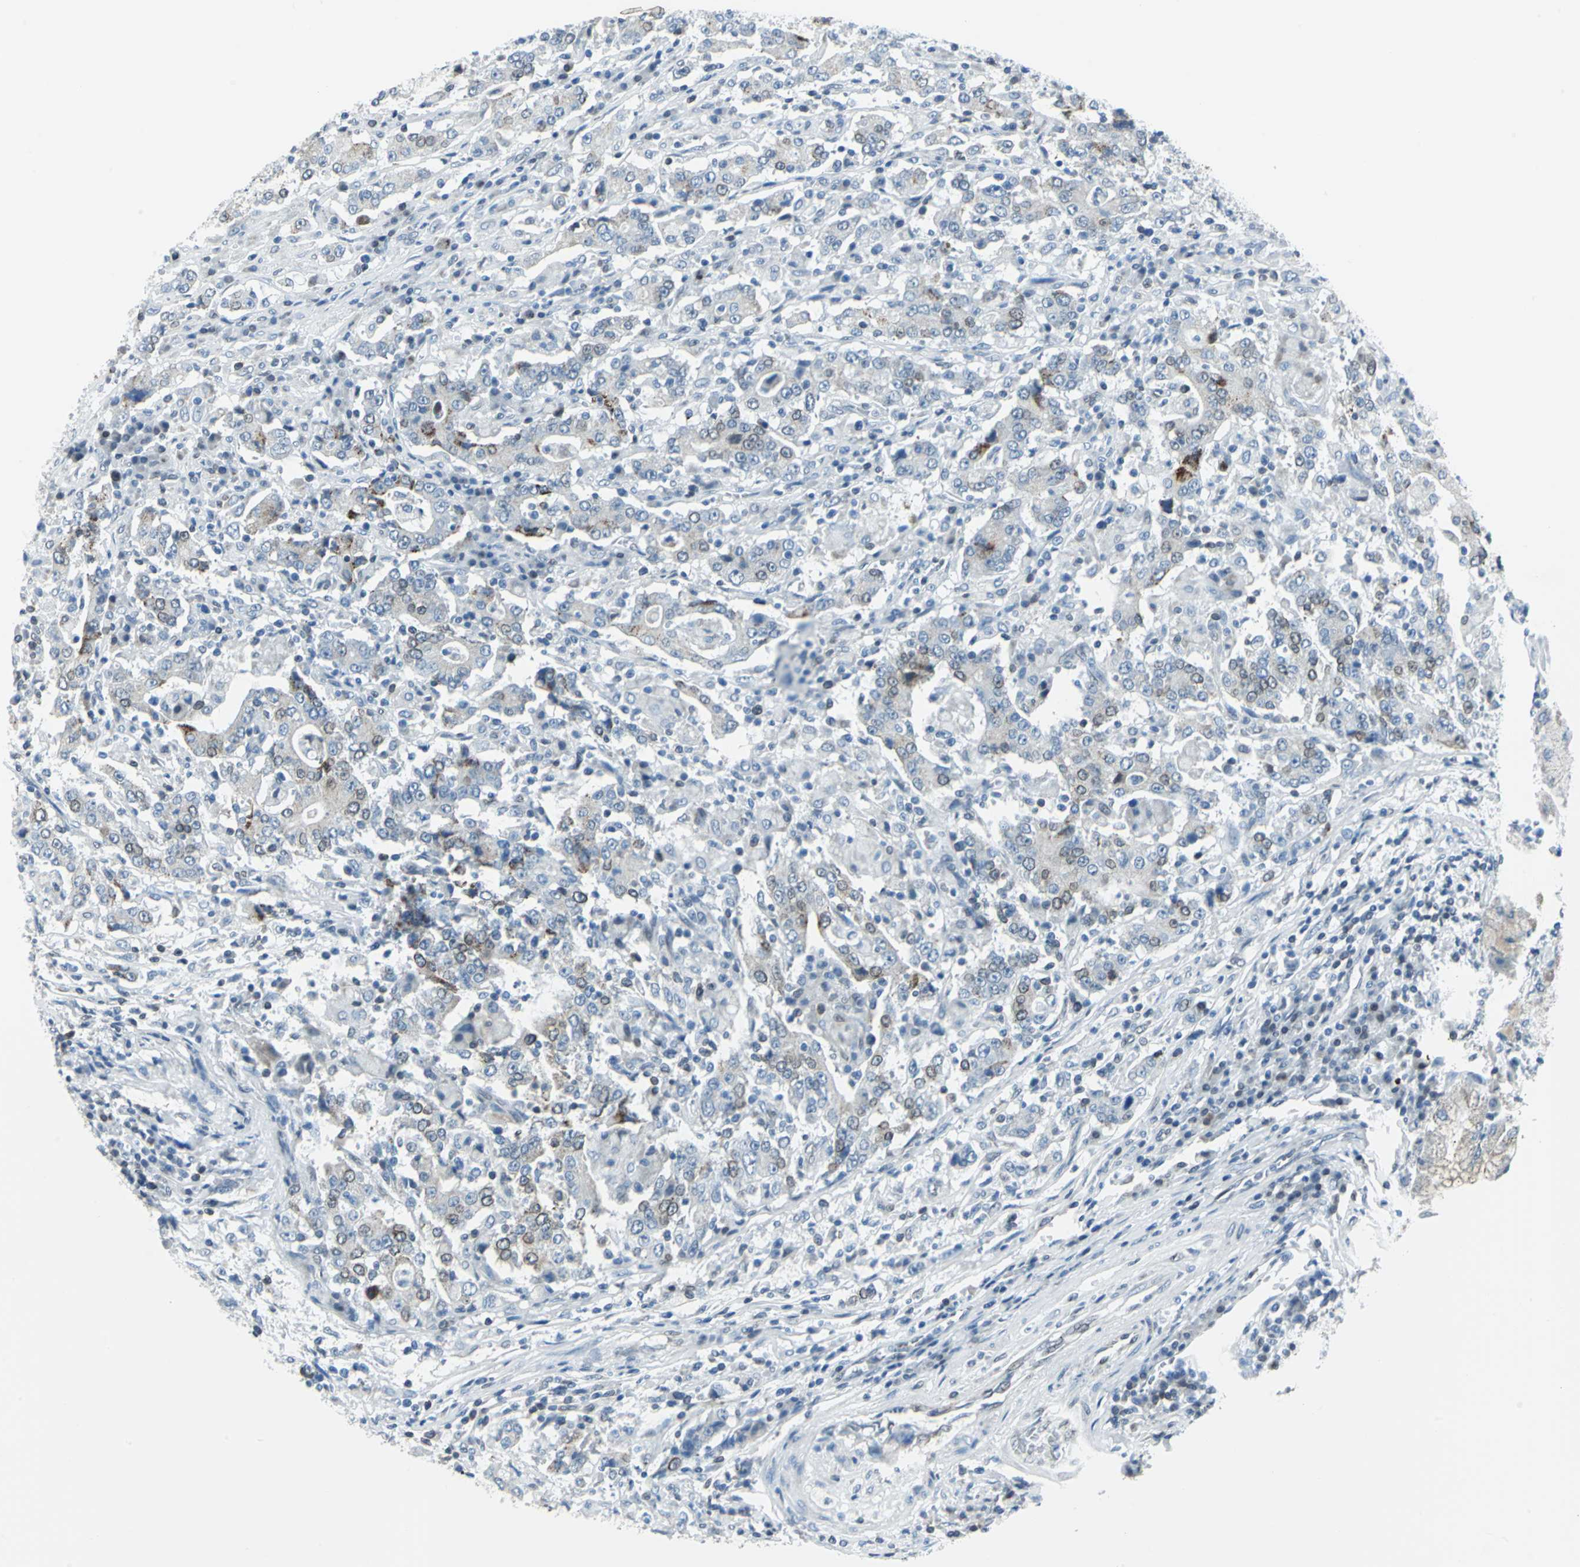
{"staining": {"intensity": "weak", "quantity": "<25%", "location": "cytoplasmic/membranous"}, "tissue": "stomach cancer", "cell_type": "Tumor cells", "image_type": "cancer", "snomed": [{"axis": "morphology", "description": "Normal tissue, NOS"}, {"axis": "morphology", "description": "Adenocarcinoma, NOS"}, {"axis": "topography", "description": "Stomach, upper"}, {"axis": "topography", "description": "Stomach"}], "caption": "Human stomach cancer (adenocarcinoma) stained for a protein using IHC reveals no positivity in tumor cells.", "gene": "SNUPN", "patient": {"sex": "male", "age": 59}}